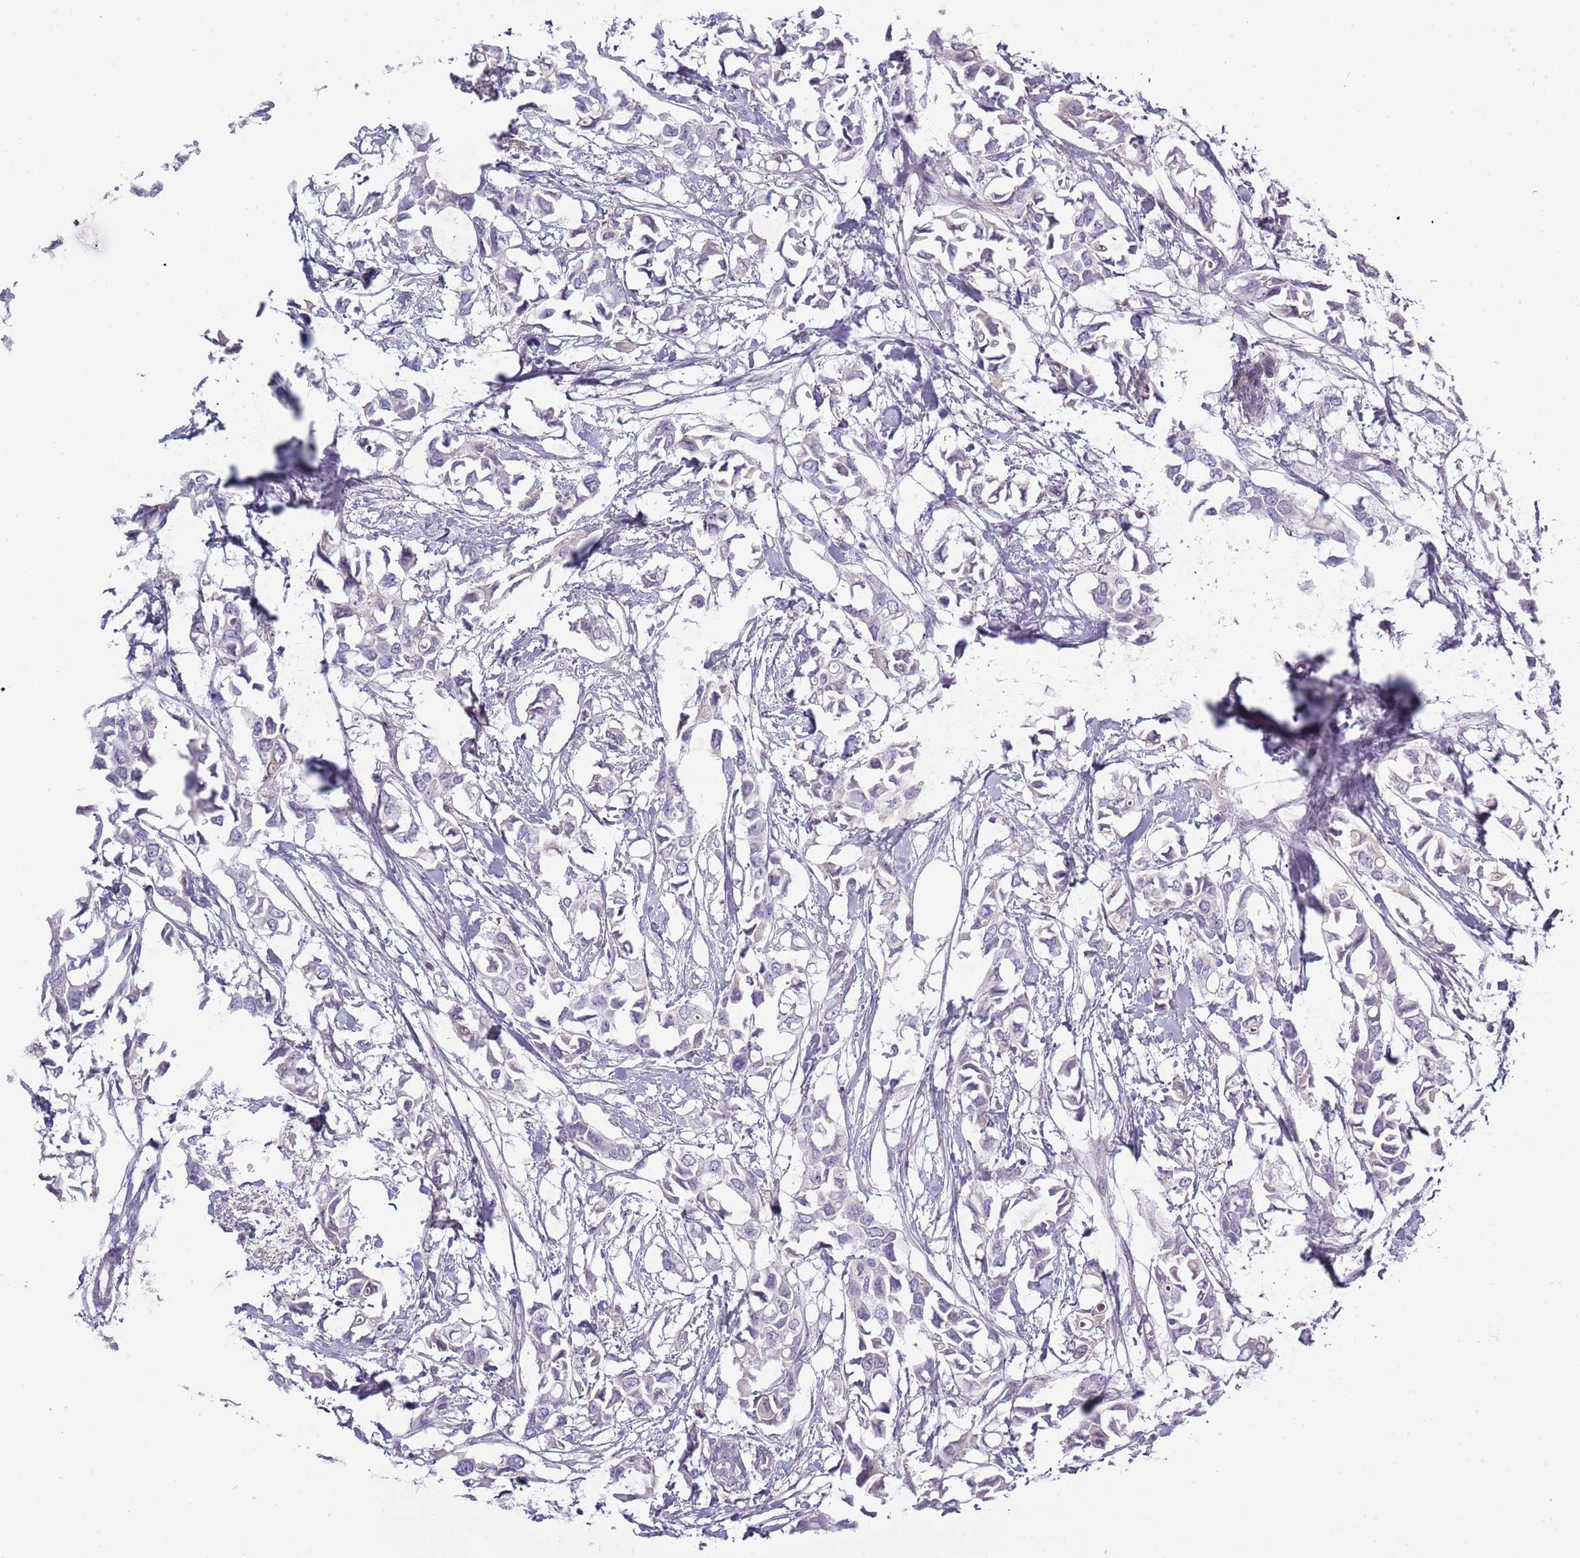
{"staining": {"intensity": "negative", "quantity": "none", "location": "none"}, "tissue": "breast cancer", "cell_type": "Tumor cells", "image_type": "cancer", "snomed": [{"axis": "morphology", "description": "Duct carcinoma"}, {"axis": "topography", "description": "Breast"}], "caption": "IHC histopathology image of neoplastic tissue: human invasive ductal carcinoma (breast) stained with DAB reveals no significant protein staining in tumor cells.", "gene": "TNFRSF6B", "patient": {"sex": "female", "age": 41}}